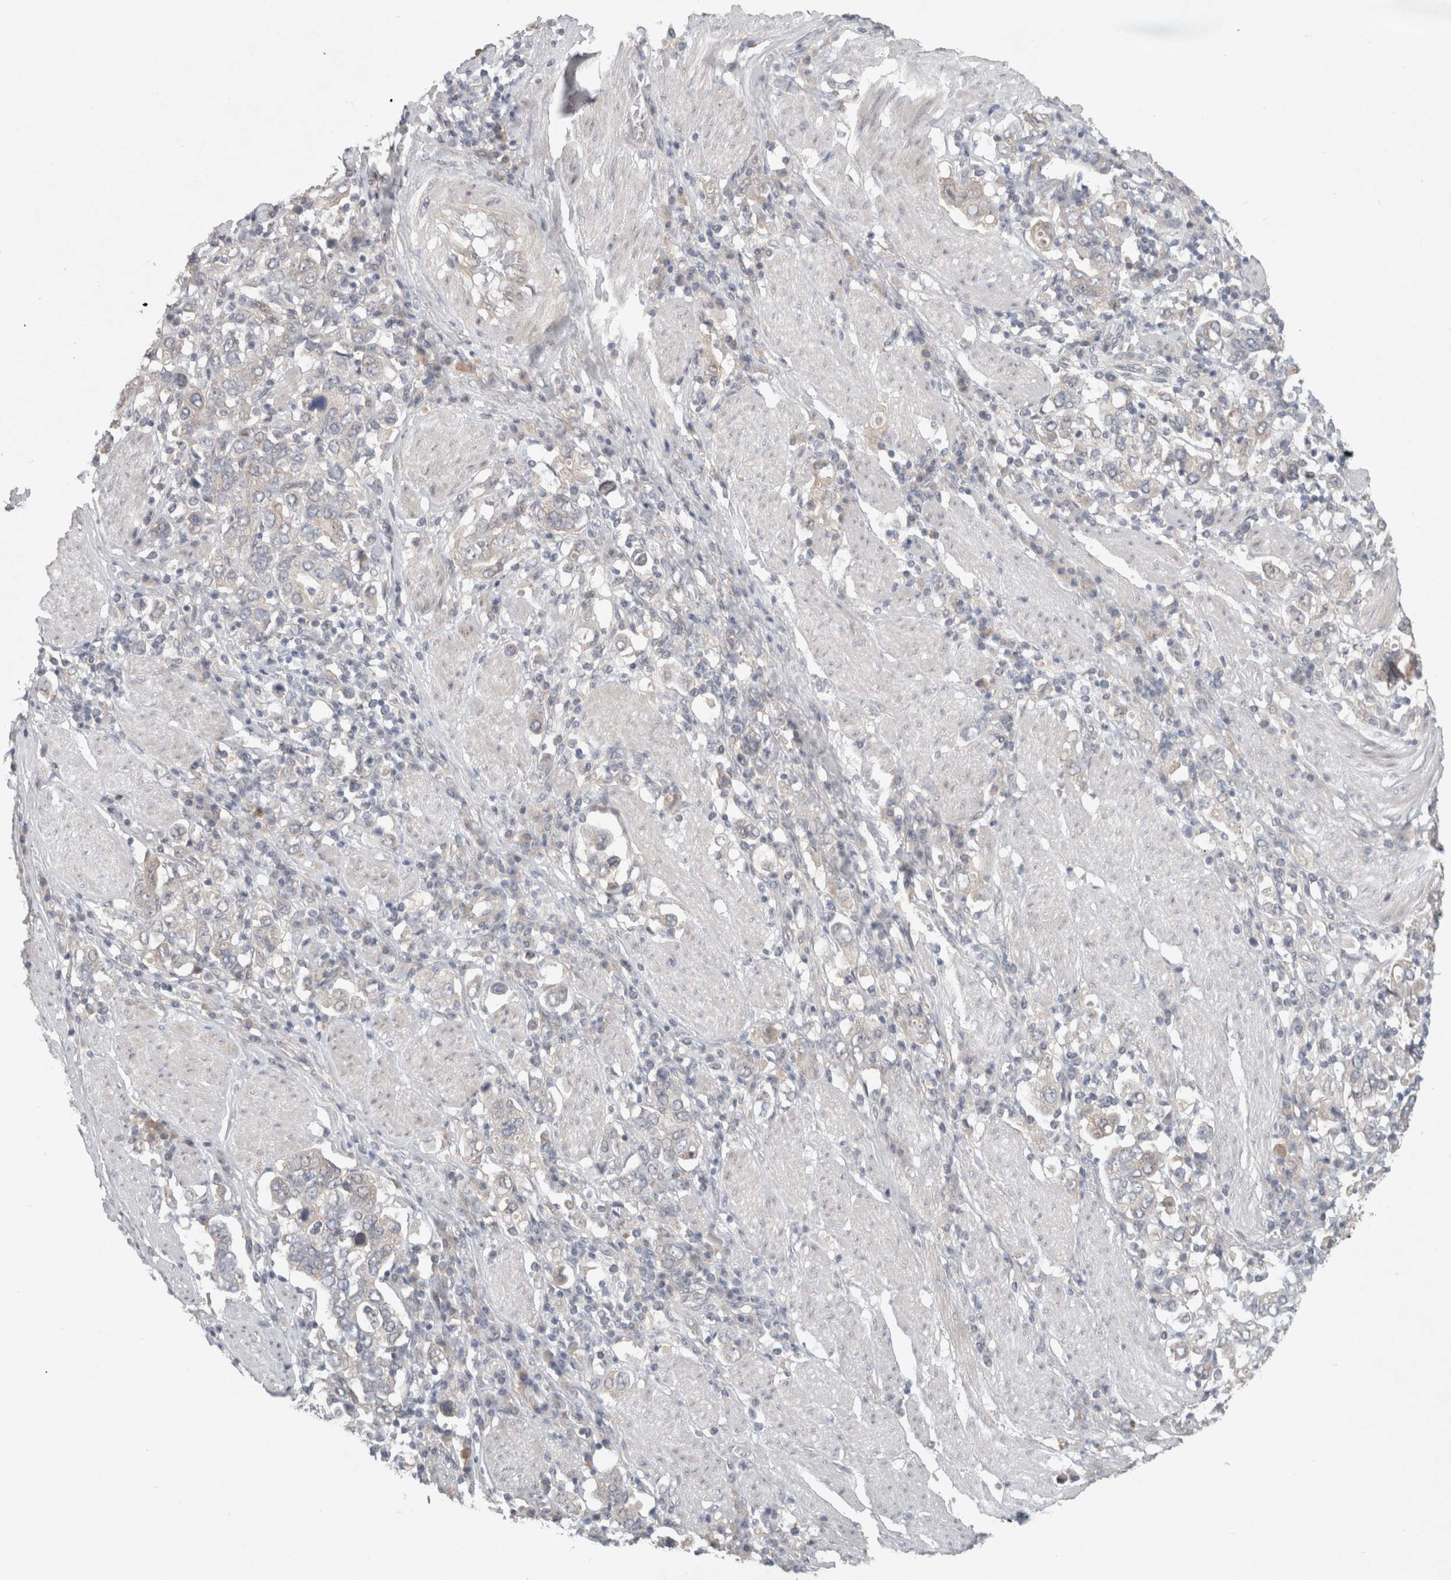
{"staining": {"intensity": "negative", "quantity": "none", "location": "none"}, "tissue": "stomach cancer", "cell_type": "Tumor cells", "image_type": "cancer", "snomed": [{"axis": "morphology", "description": "Adenocarcinoma, NOS"}, {"axis": "topography", "description": "Stomach, upper"}], "caption": "IHC micrograph of adenocarcinoma (stomach) stained for a protein (brown), which exhibits no expression in tumor cells. (Stains: DAB (3,3'-diaminobenzidine) immunohistochemistry with hematoxylin counter stain, Microscopy: brightfield microscopy at high magnification).", "gene": "RASAL2", "patient": {"sex": "male", "age": 62}}